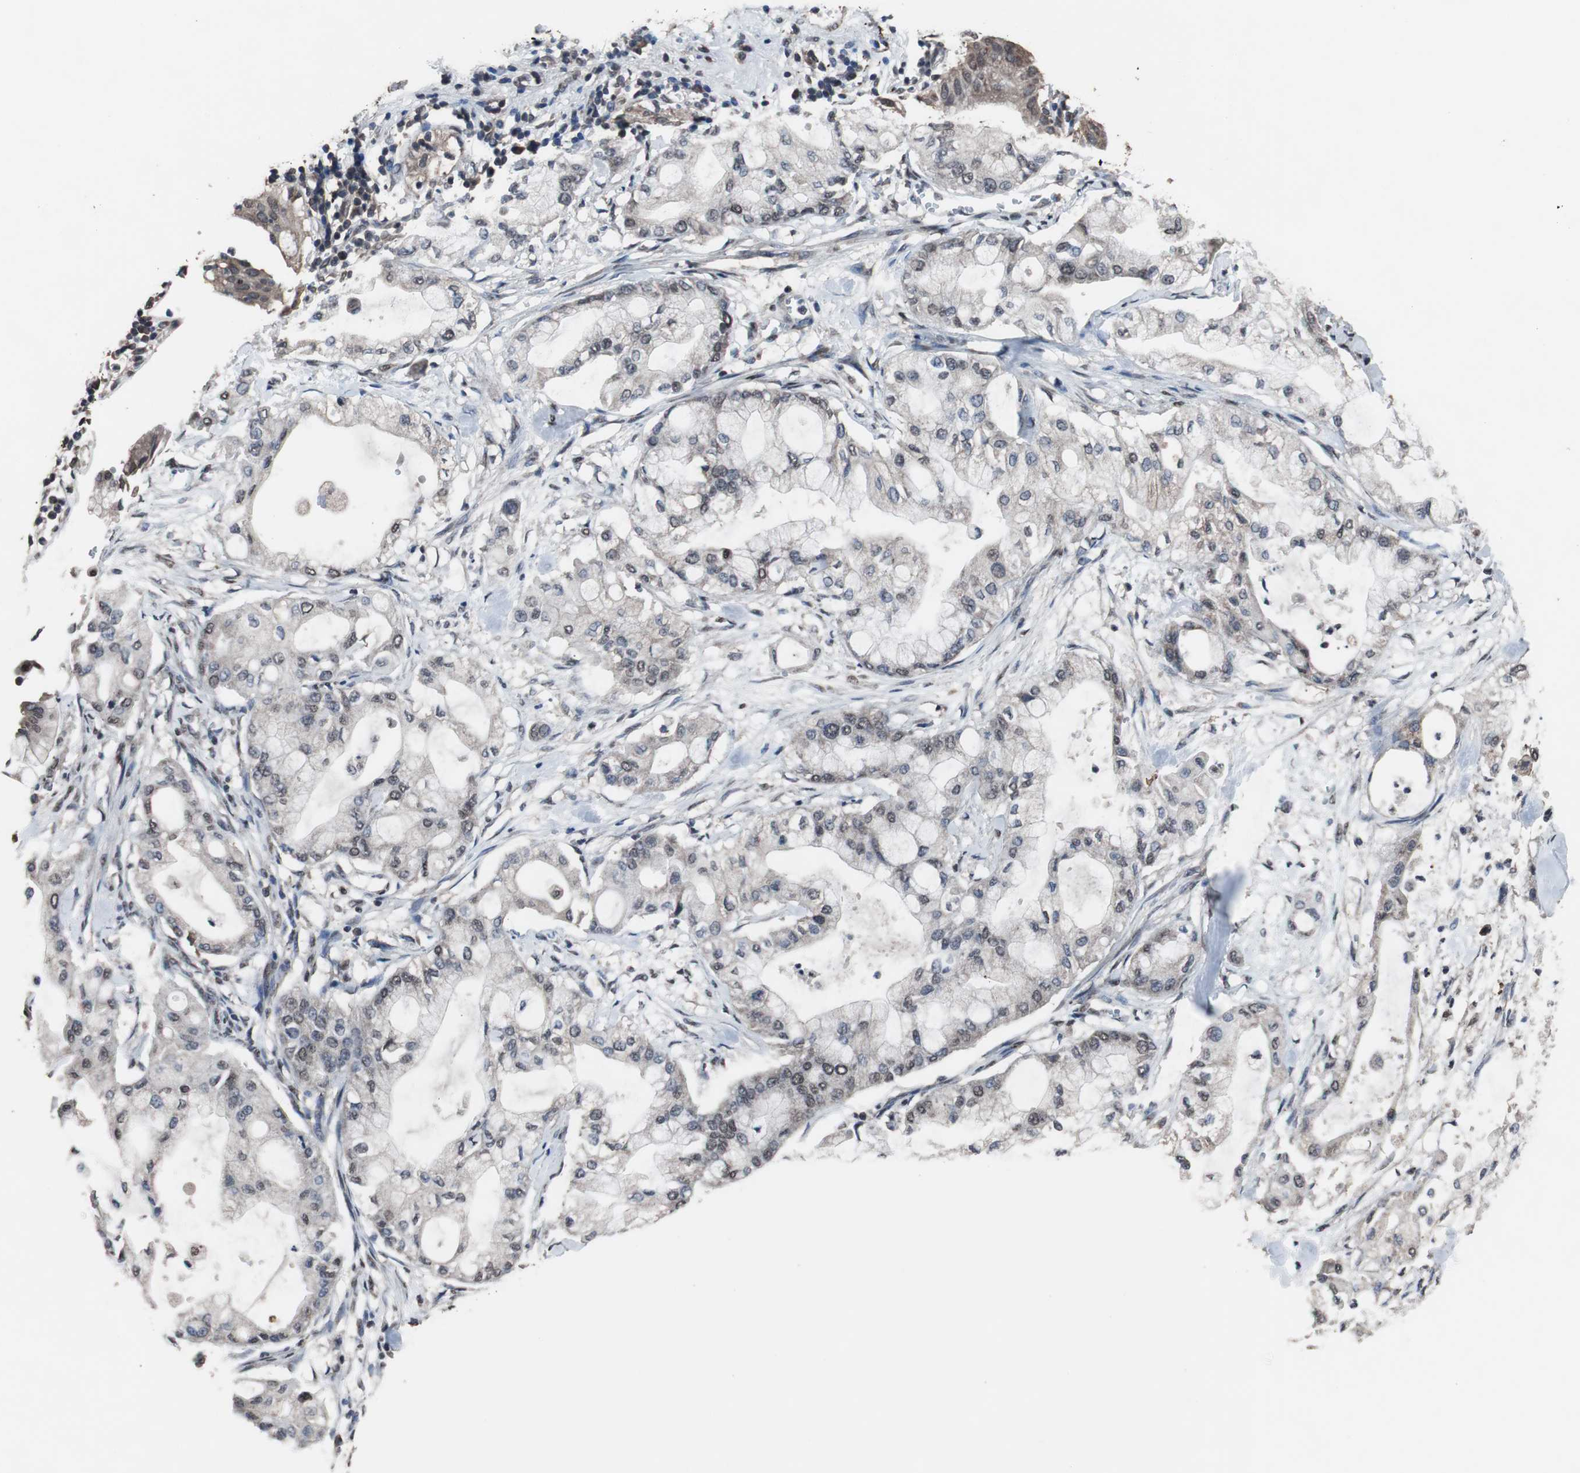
{"staining": {"intensity": "weak", "quantity": "<25%", "location": "nuclear"}, "tissue": "pancreatic cancer", "cell_type": "Tumor cells", "image_type": "cancer", "snomed": [{"axis": "morphology", "description": "Adenocarcinoma, NOS"}, {"axis": "morphology", "description": "Adenocarcinoma, metastatic, NOS"}, {"axis": "topography", "description": "Lymph node"}, {"axis": "topography", "description": "Pancreas"}, {"axis": "topography", "description": "Duodenum"}], "caption": "Tumor cells are negative for brown protein staining in pancreatic cancer (adenocarcinoma).", "gene": "MED27", "patient": {"sex": "female", "age": 64}}